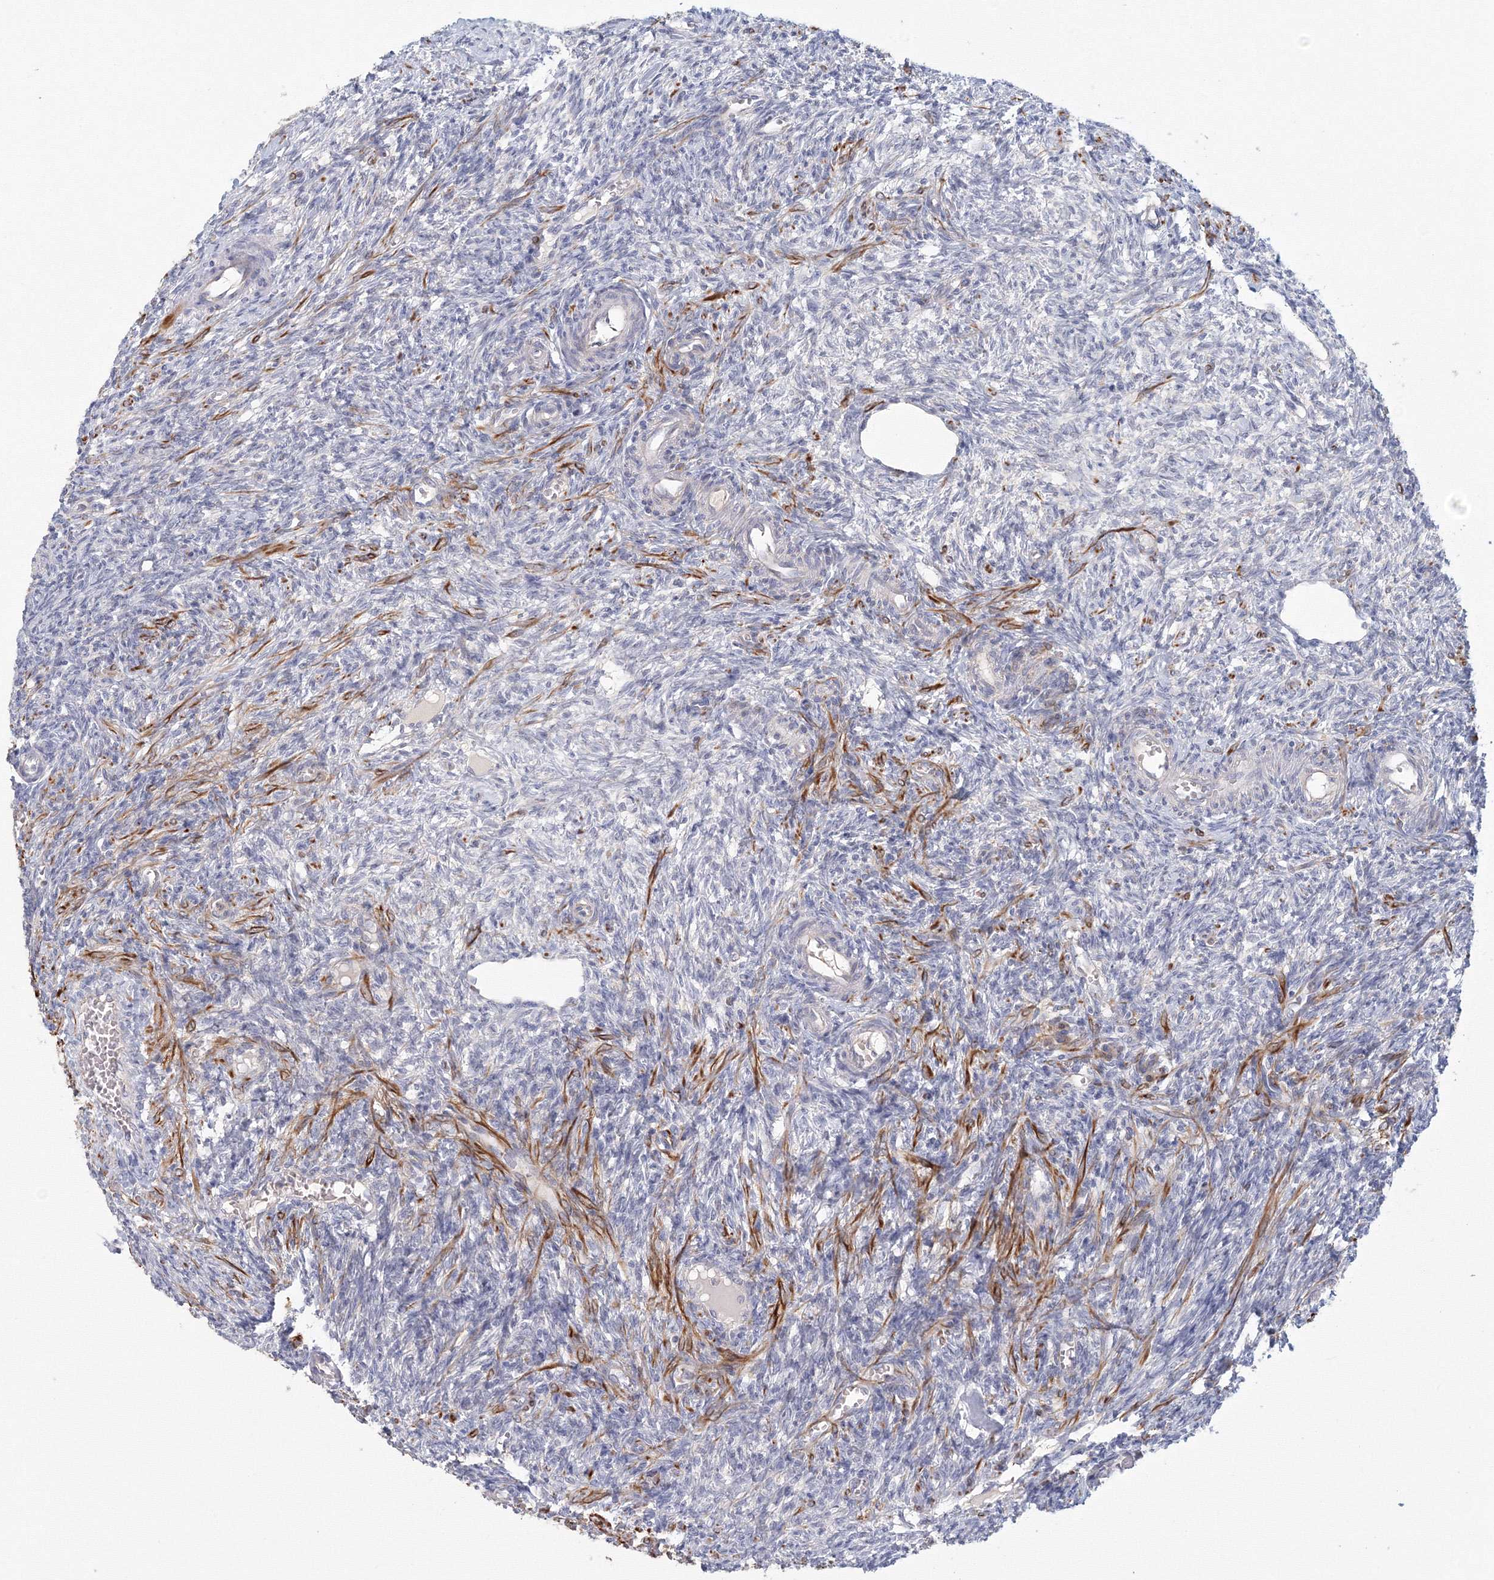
{"staining": {"intensity": "moderate", "quantity": "<25%", "location": "cytoplasmic/membranous"}, "tissue": "ovary", "cell_type": "Ovarian stroma cells", "image_type": "normal", "snomed": [{"axis": "morphology", "description": "Normal tissue, NOS"}, {"axis": "topography", "description": "Ovary"}], "caption": "The immunohistochemical stain highlights moderate cytoplasmic/membranous expression in ovarian stroma cells of benign ovary. Nuclei are stained in blue.", "gene": "TACC2", "patient": {"sex": "female", "age": 27}}